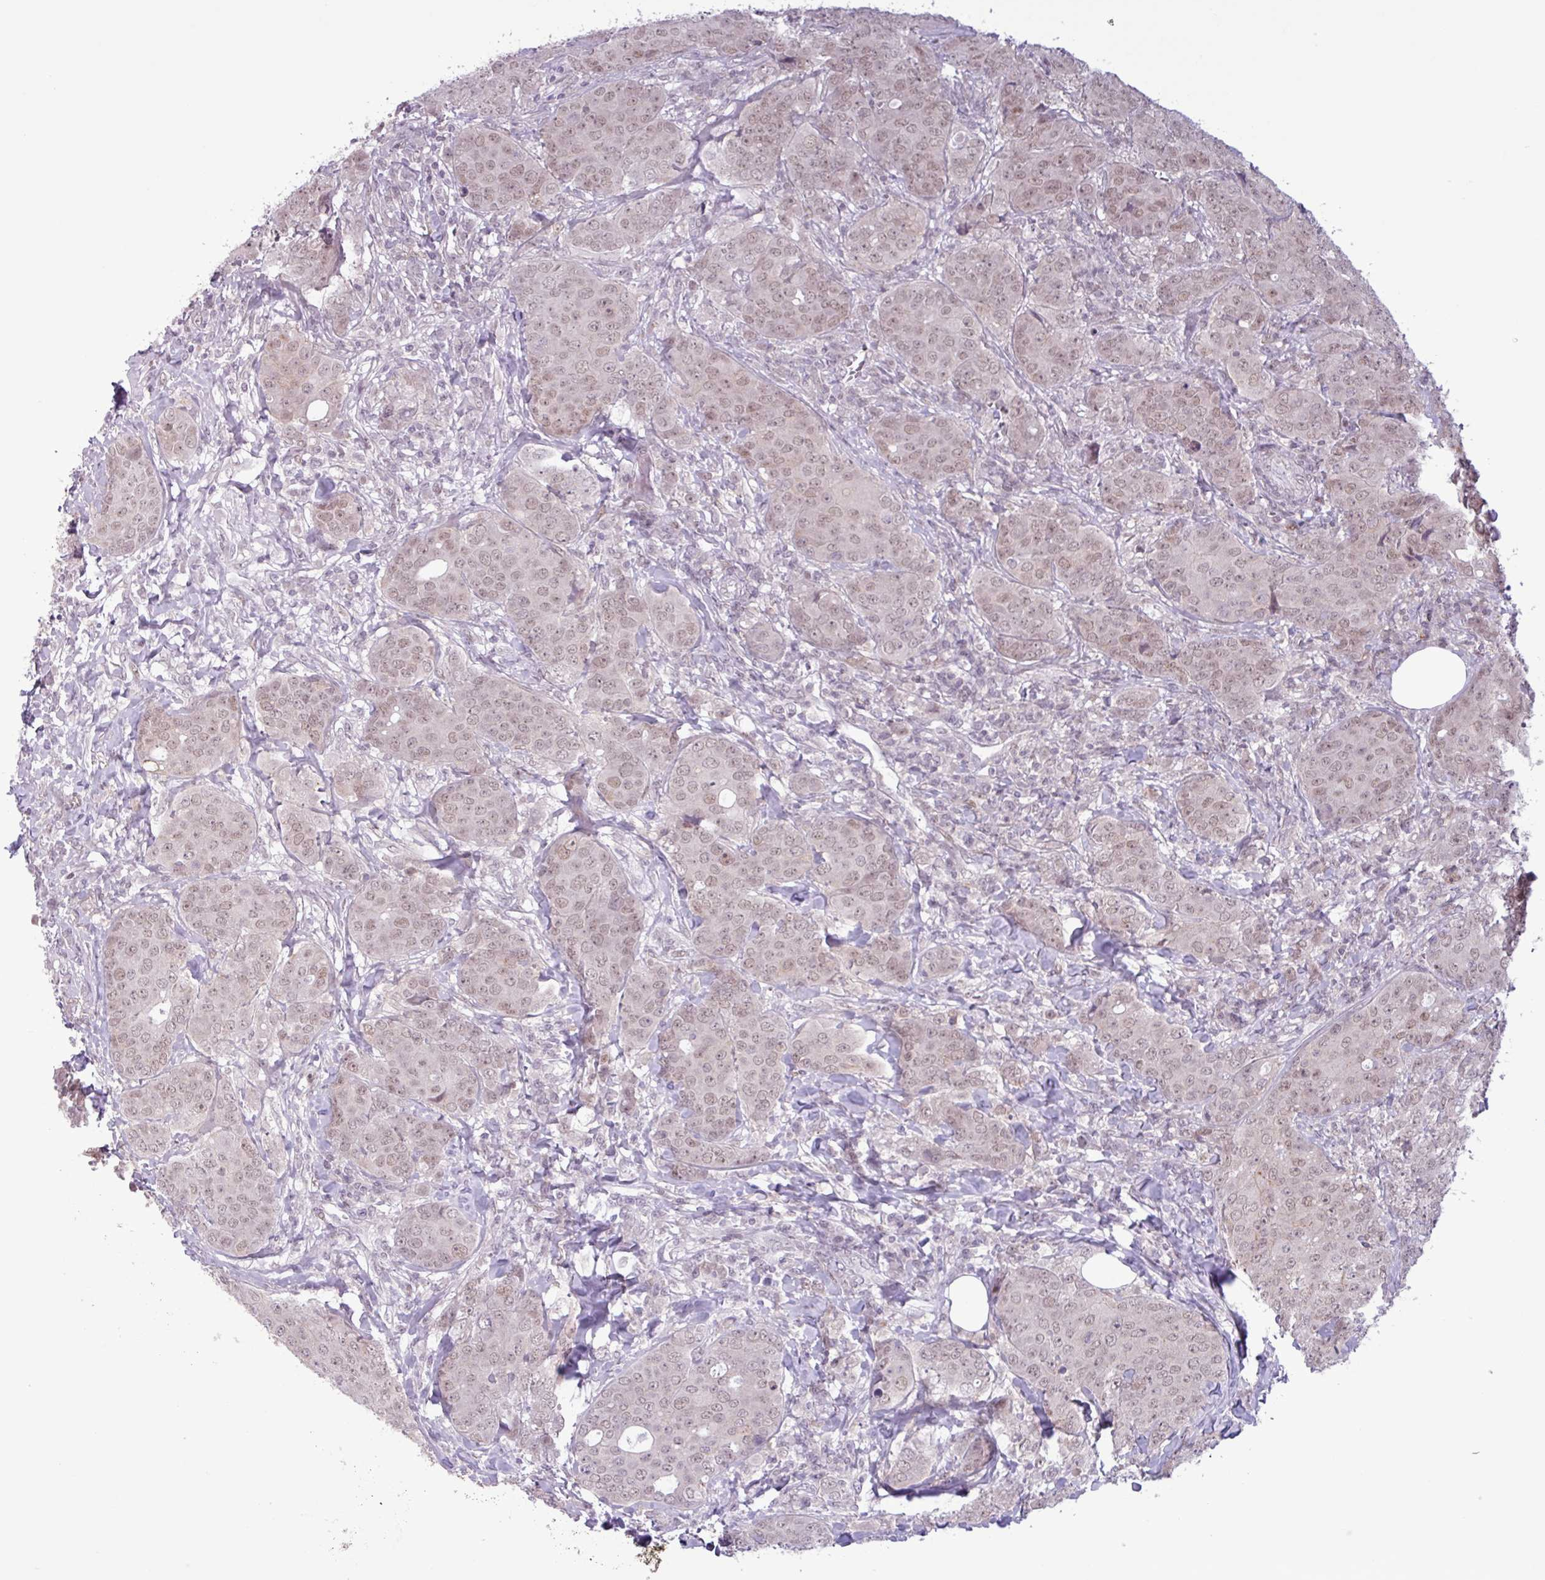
{"staining": {"intensity": "weak", "quantity": ">75%", "location": "nuclear"}, "tissue": "breast cancer", "cell_type": "Tumor cells", "image_type": "cancer", "snomed": [{"axis": "morphology", "description": "Duct carcinoma"}, {"axis": "topography", "description": "Breast"}], "caption": "Protein staining reveals weak nuclear expression in about >75% of tumor cells in breast infiltrating ductal carcinoma.", "gene": "NOTCH2", "patient": {"sex": "female", "age": 43}}